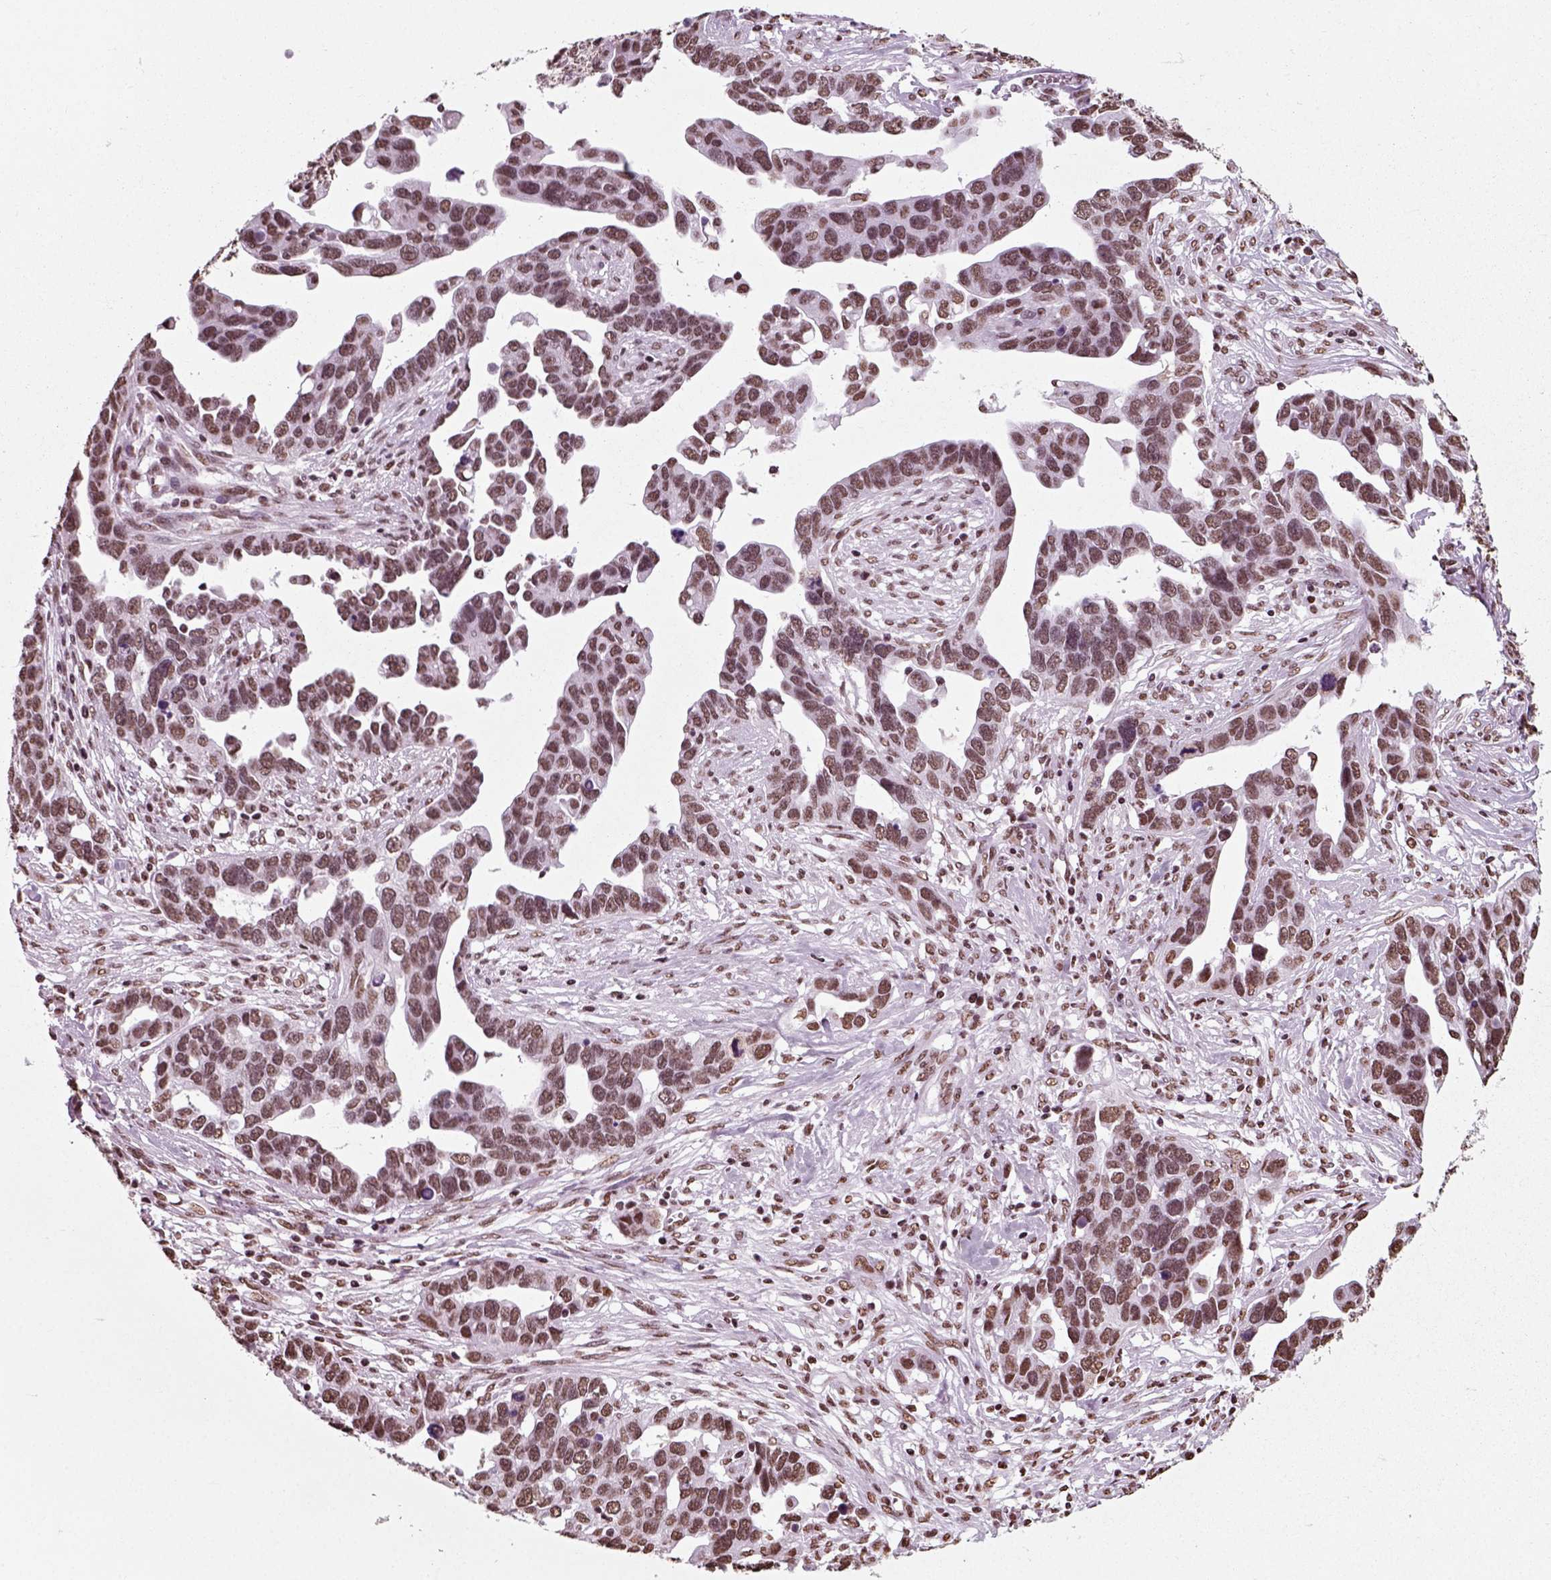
{"staining": {"intensity": "moderate", "quantity": "25%-75%", "location": "nuclear"}, "tissue": "ovarian cancer", "cell_type": "Tumor cells", "image_type": "cancer", "snomed": [{"axis": "morphology", "description": "Cystadenocarcinoma, serous, NOS"}, {"axis": "topography", "description": "Ovary"}], "caption": "This is a histology image of IHC staining of ovarian cancer (serous cystadenocarcinoma), which shows moderate expression in the nuclear of tumor cells.", "gene": "POLR1H", "patient": {"sex": "female", "age": 54}}